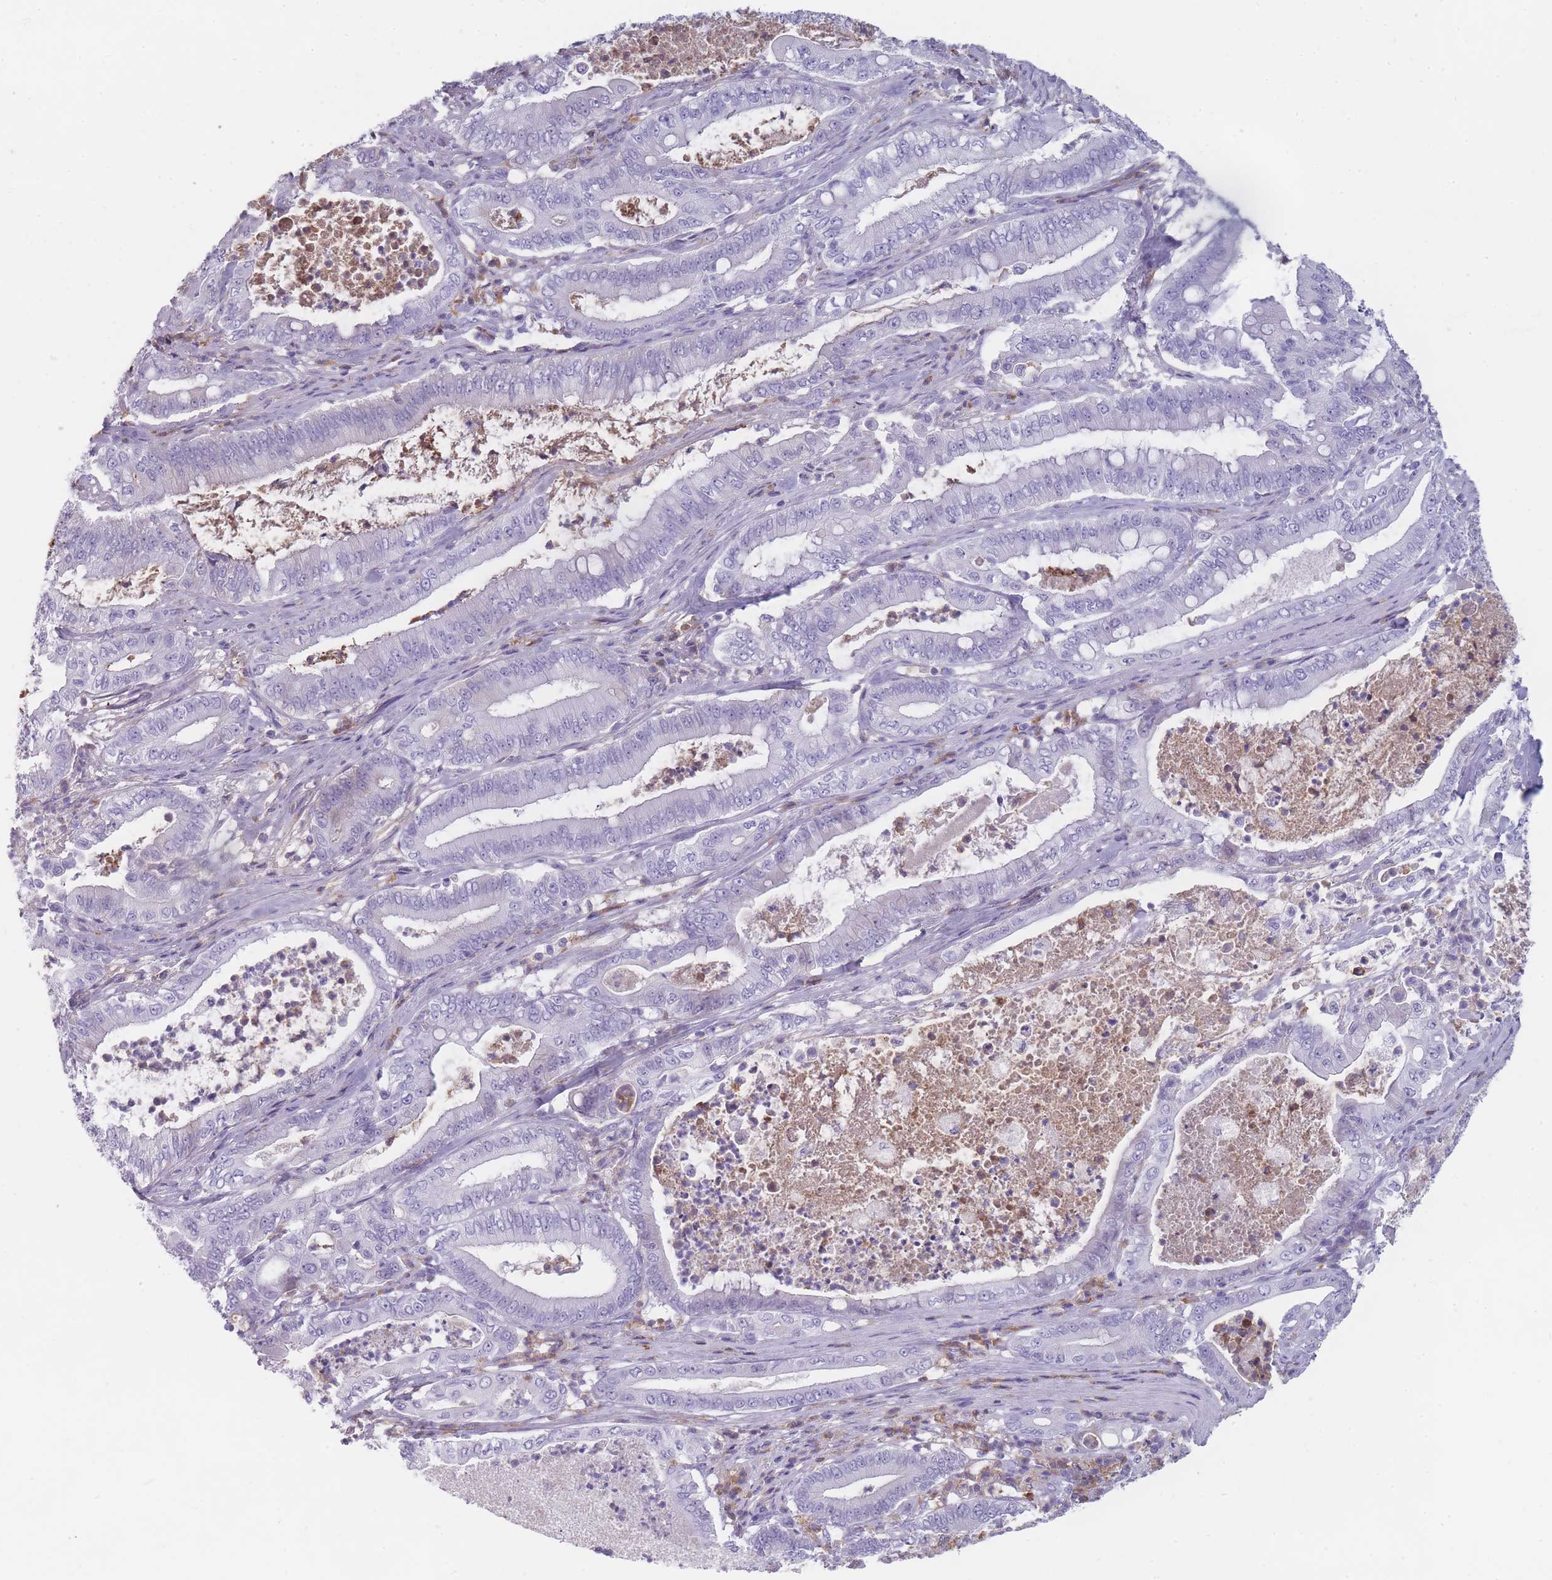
{"staining": {"intensity": "negative", "quantity": "none", "location": "none"}, "tissue": "pancreatic cancer", "cell_type": "Tumor cells", "image_type": "cancer", "snomed": [{"axis": "morphology", "description": "Adenocarcinoma, NOS"}, {"axis": "topography", "description": "Pancreas"}], "caption": "There is no significant positivity in tumor cells of pancreatic adenocarcinoma. Brightfield microscopy of immunohistochemistry stained with DAB (3,3'-diaminobenzidine) (brown) and hematoxylin (blue), captured at high magnification.", "gene": "CR1L", "patient": {"sex": "male", "age": 71}}